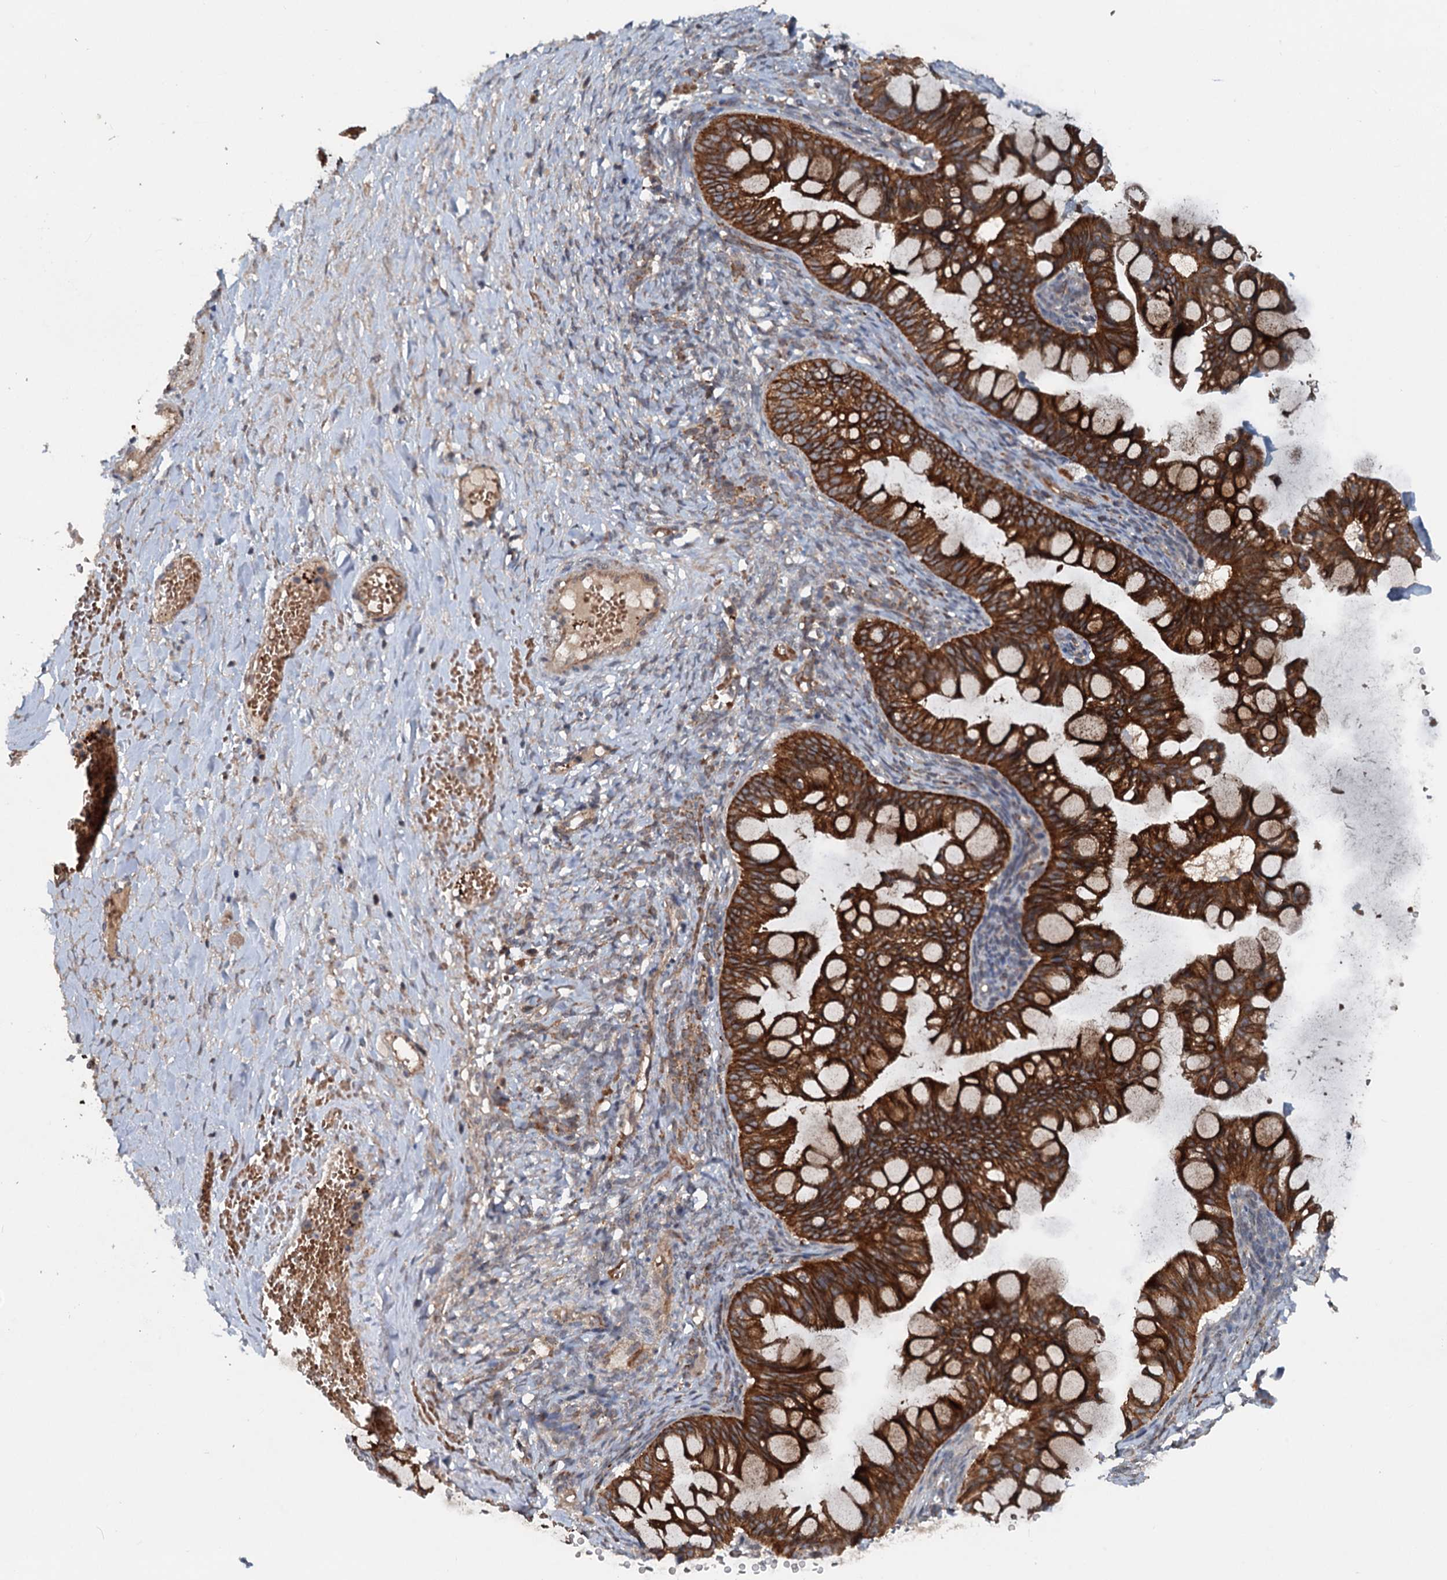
{"staining": {"intensity": "strong", "quantity": ">75%", "location": "cytoplasmic/membranous"}, "tissue": "ovarian cancer", "cell_type": "Tumor cells", "image_type": "cancer", "snomed": [{"axis": "morphology", "description": "Cystadenocarcinoma, mucinous, NOS"}, {"axis": "topography", "description": "Ovary"}], "caption": "Immunohistochemical staining of human ovarian cancer (mucinous cystadenocarcinoma) reveals high levels of strong cytoplasmic/membranous positivity in approximately >75% of tumor cells.", "gene": "N4BP2L2", "patient": {"sex": "female", "age": 73}}